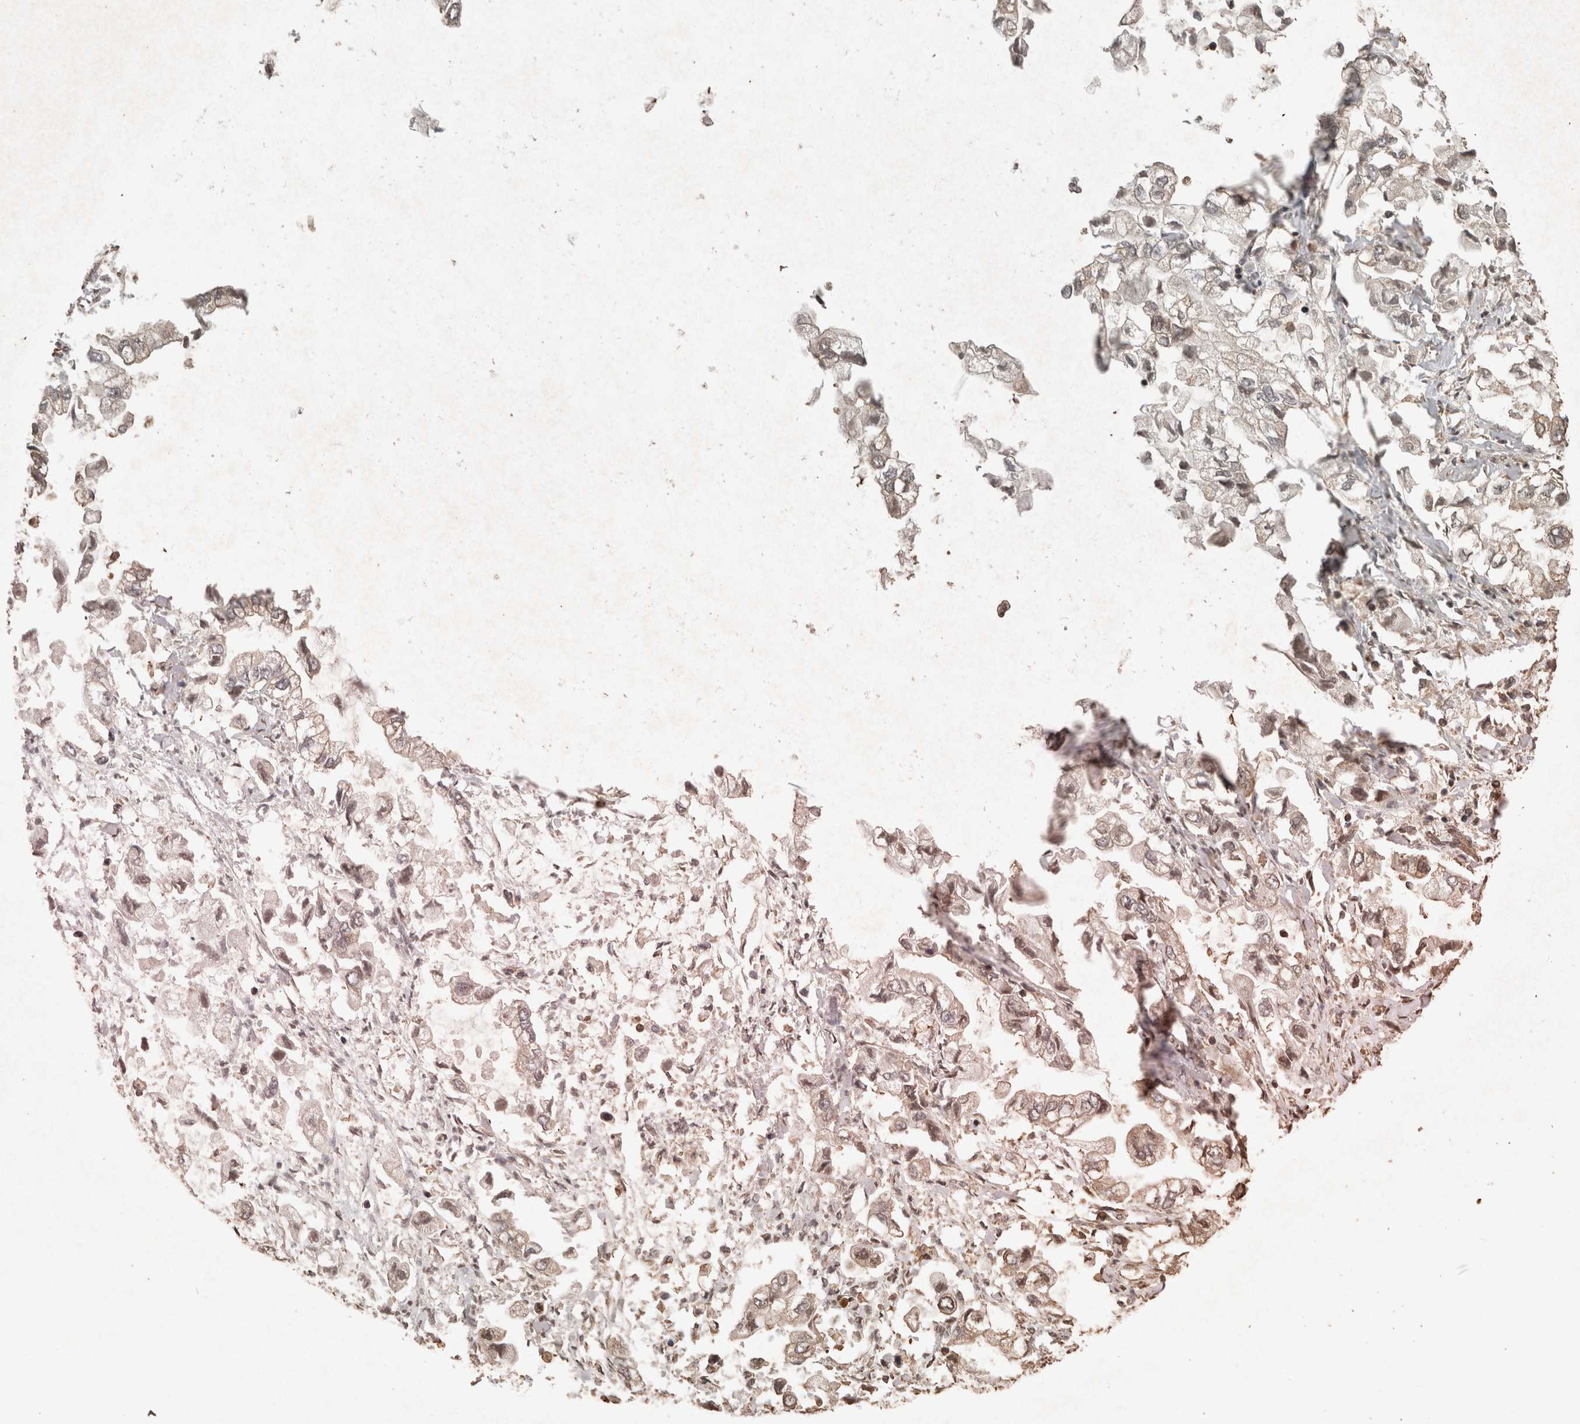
{"staining": {"intensity": "weak", "quantity": "25%-75%", "location": "cytoplasmic/membranous"}, "tissue": "stomach cancer", "cell_type": "Tumor cells", "image_type": "cancer", "snomed": [{"axis": "morphology", "description": "Normal tissue, NOS"}, {"axis": "morphology", "description": "Adenocarcinoma, NOS"}, {"axis": "topography", "description": "Stomach"}], "caption": "Tumor cells show low levels of weak cytoplasmic/membranous expression in about 25%-75% of cells in adenocarcinoma (stomach).", "gene": "PINK1", "patient": {"sex": "male", "age": 62}}